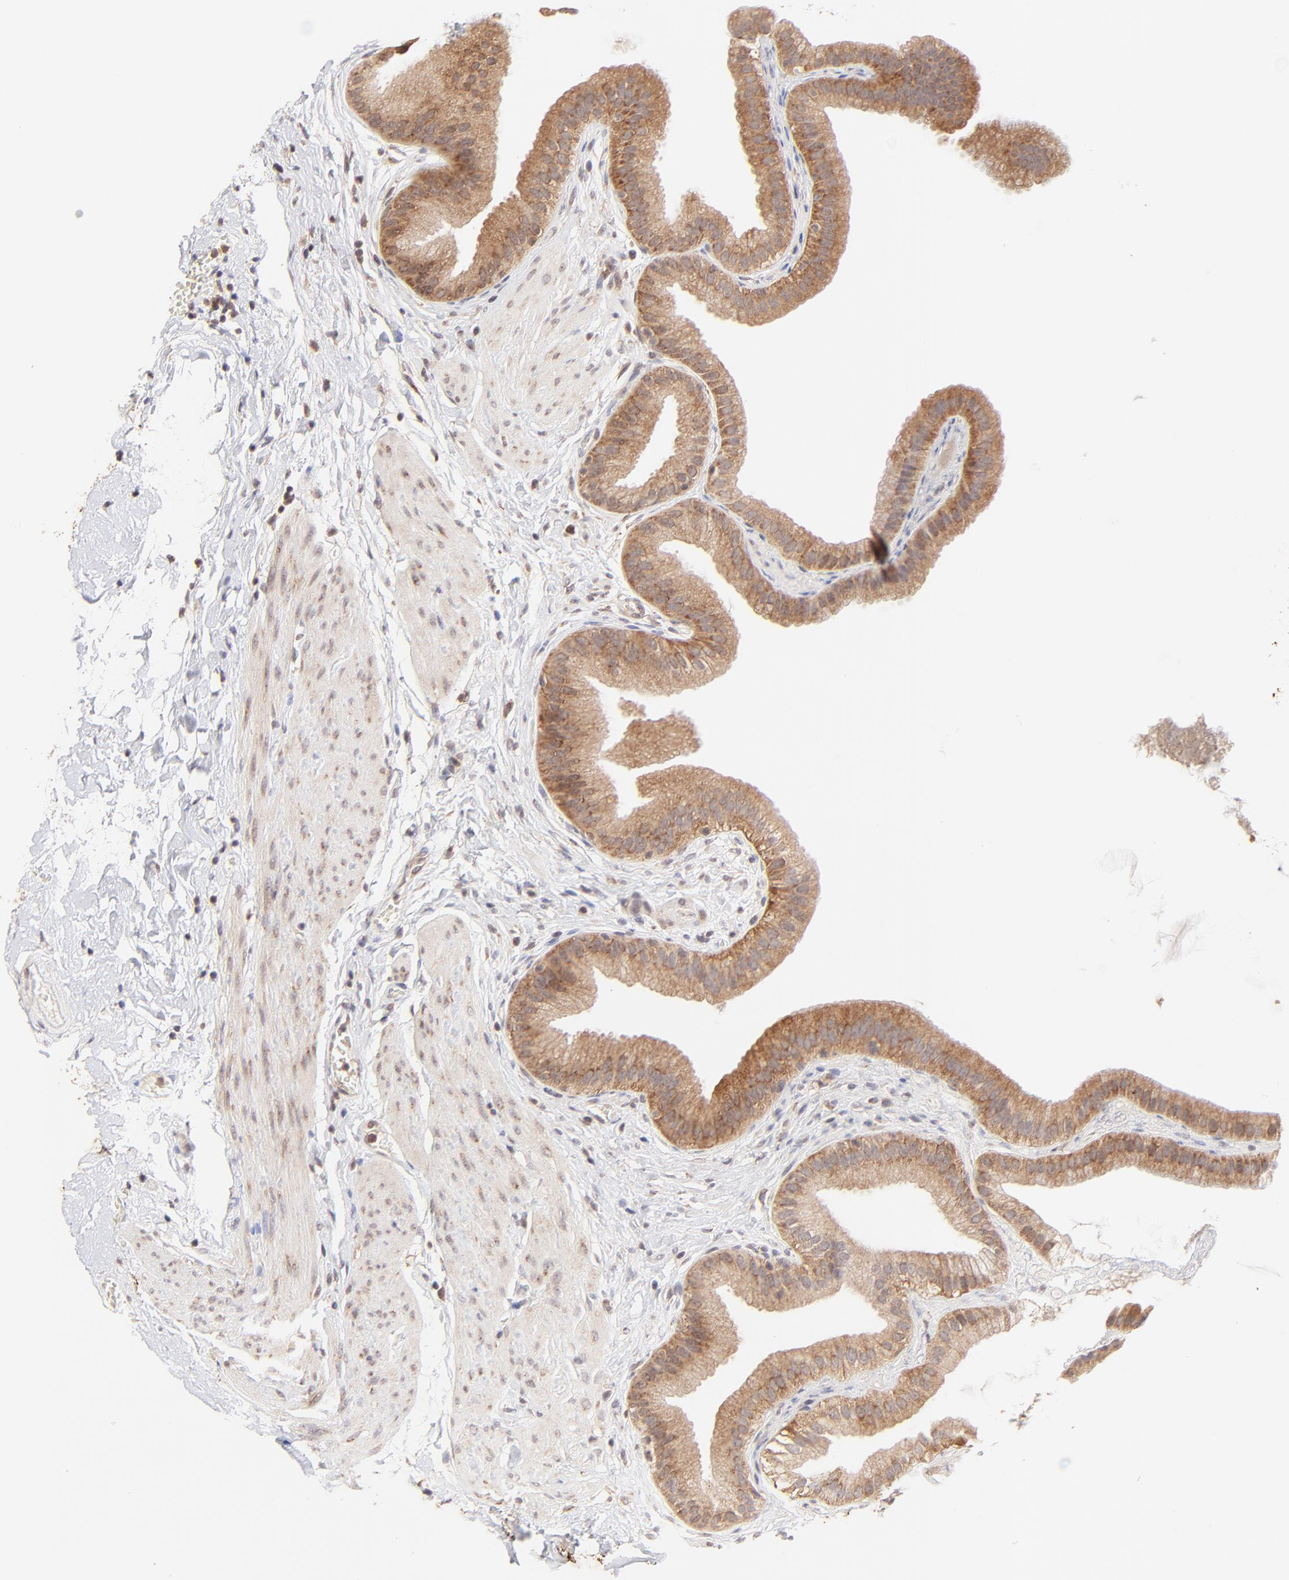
{"staining": {"intensity": "moderate", "quantity": ">75%", "location": "cytoplasmic/membranous"}, "tissue": "gallbladder", "cell_type": "Glandular cells", "image_type": "normal", "snomed": [{"axis": "morphology", "description": "Normal tissue, NOS"}, {"axis": "topography", "description": "Gallbladder"}], "caption": "A brown stain highlights moderate cytoplasmic/membranous positivity of a protein in glandular cells of benign human gallbladder.", "gene": "TNRC6B", "patient": {"sex": "female", "age": 63}}